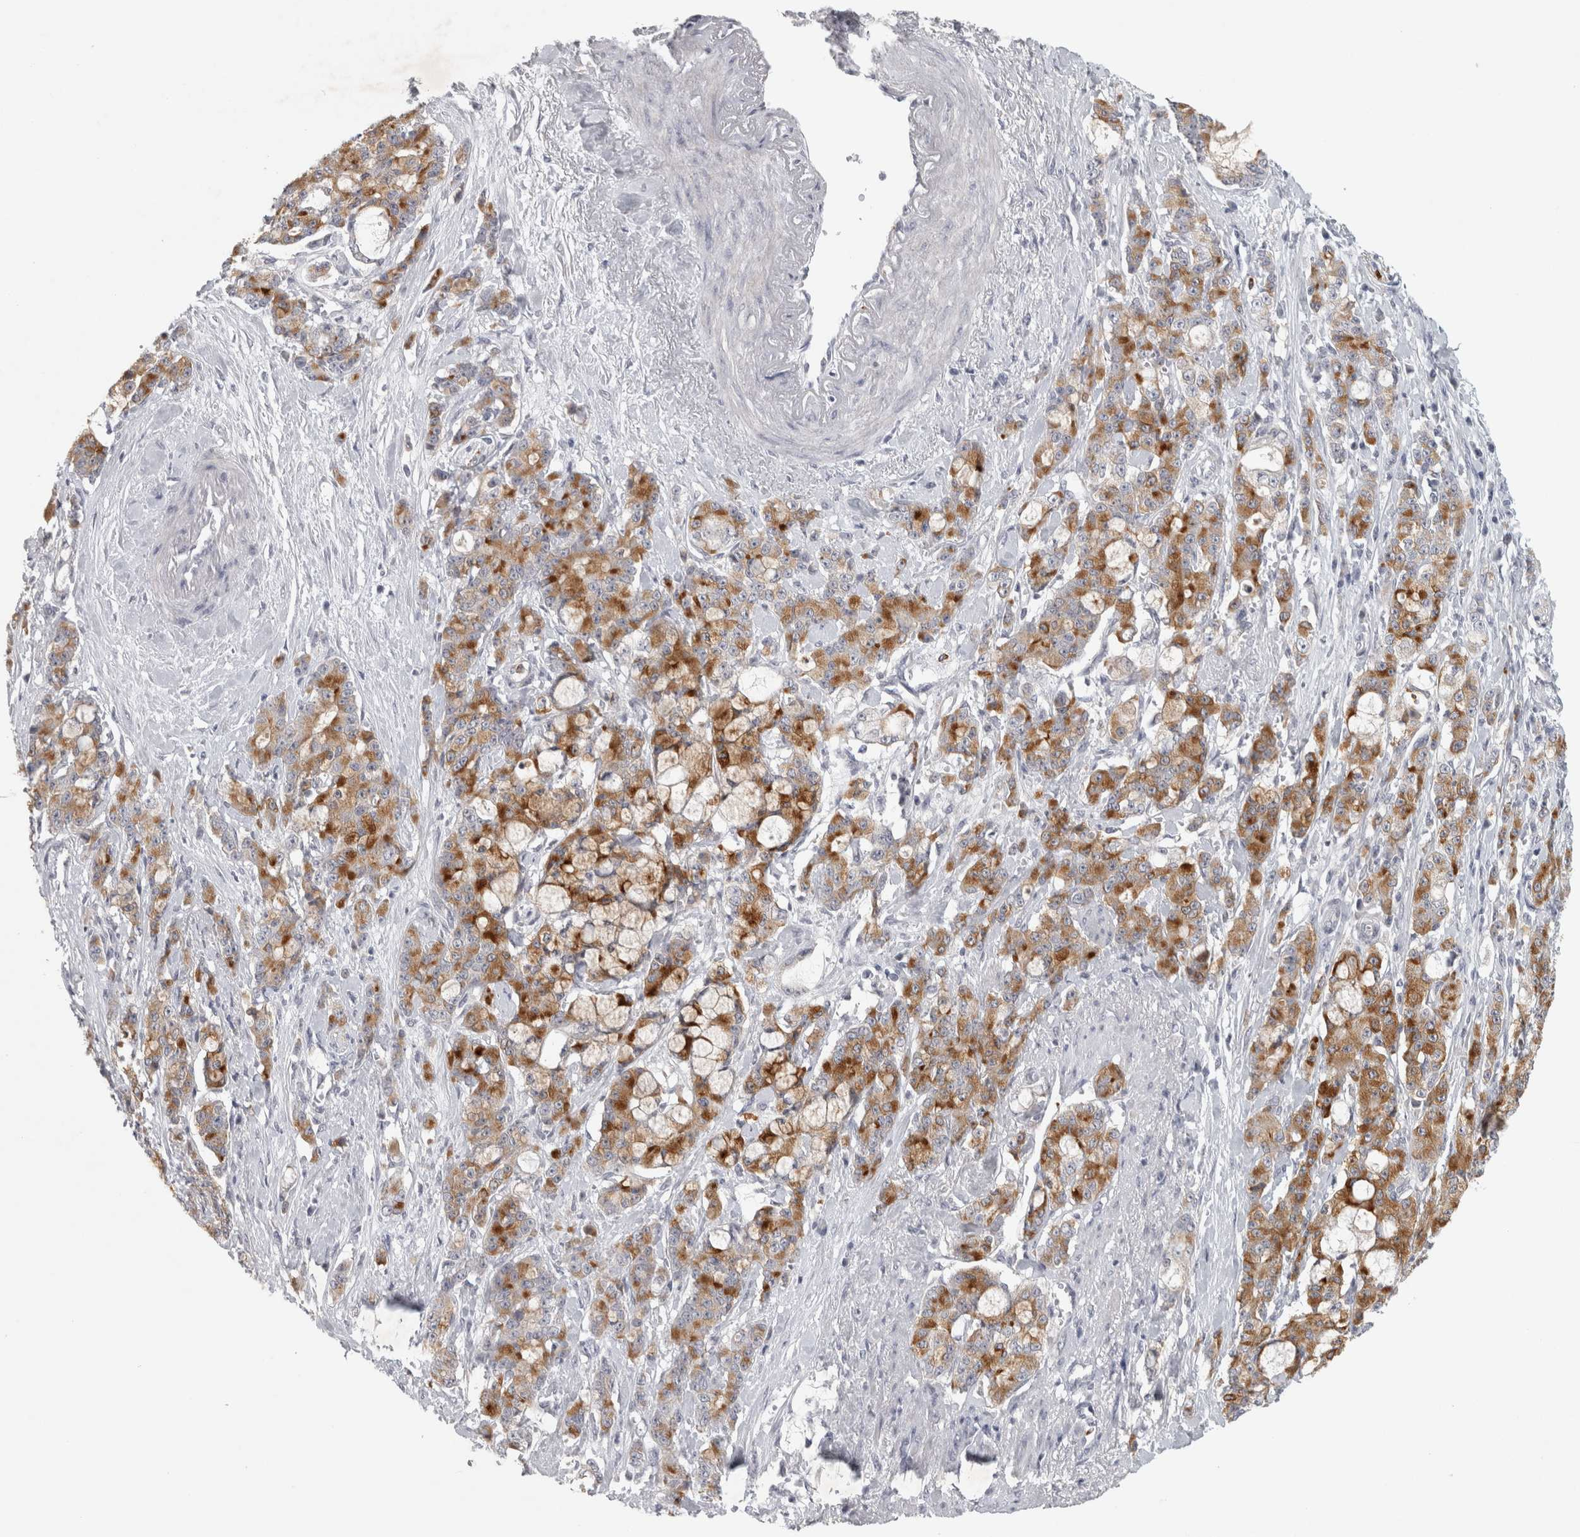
{"staining": {"intensity": "moderate", "quantity": ">75%", "location": "cytoplasmic/membranous"}, "tissue": "pancreatic cancer", "cell_type": "Tumor cells", "image_type": "cancer", "snomed": [{"axis": "morphology", "description": "Adenocarcinoma, NOS"}, {"axis": "topography", "description": "Pancreas"}], "caption": "Protein staining of pancreatic cancer (adenocarcinoma) tissue displays moderate cytoplasmic/membranous staining in about >75% of tumor cells.", "gene": "PTPRN2", "patient": {"sex": "female", "age": 73}}